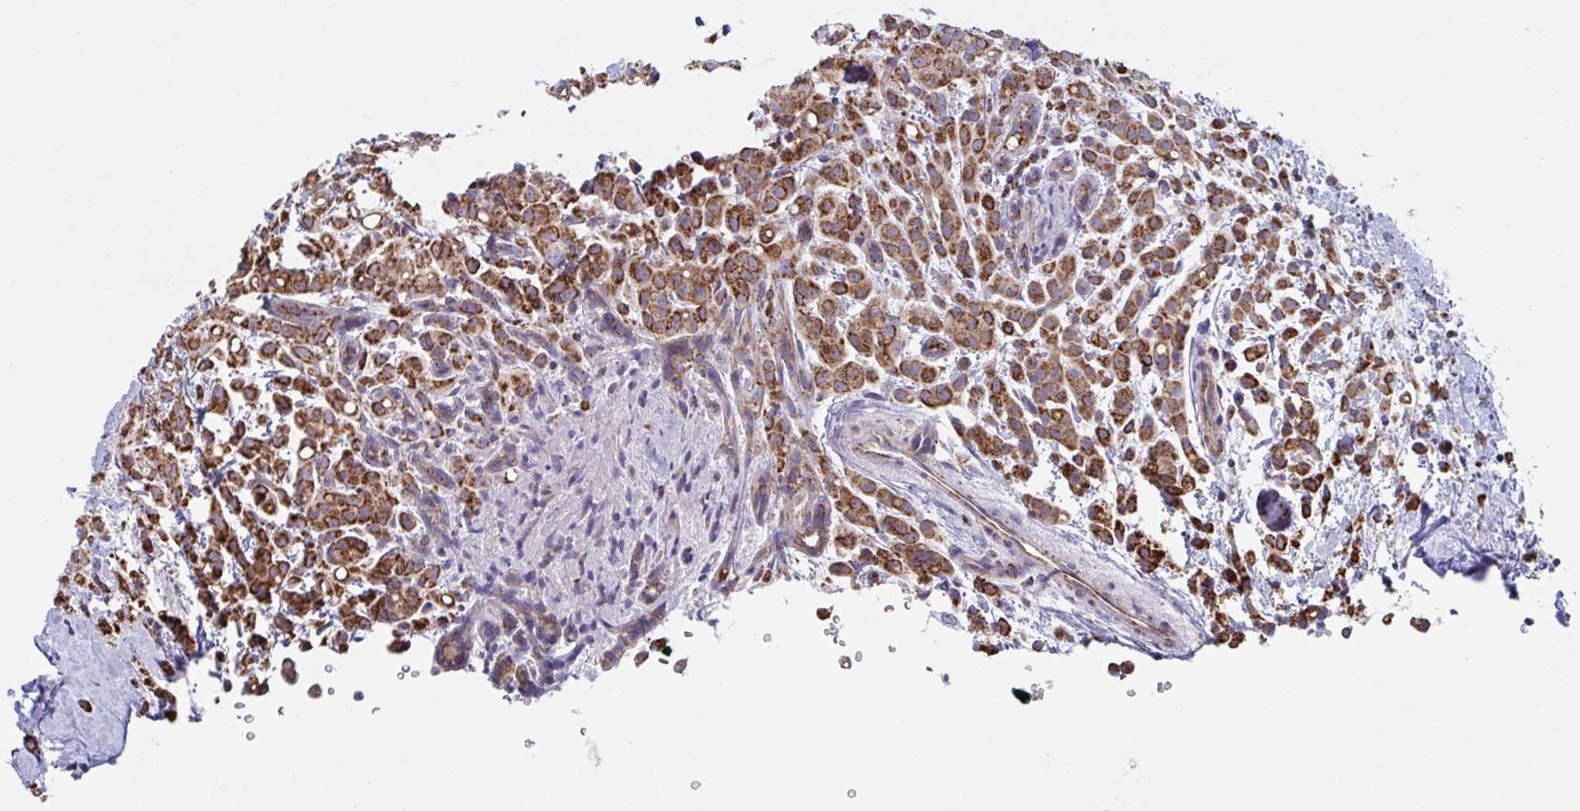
{"staining": {"intensity": "strong", "quantity": ">75%", "location": "cytoplasmic/membranous"}, "tissue": "breast cancer", "cell_type": "Tumor cells", "image_type": "cancer", "snomed": [{"axis": "morphology", "description": "Lobular carcinoma"}, {"axis": "topography", "description": "Breast"}], "caption": "Breast cancer (lobular carcinoma) was stained to show a protein in brown. There is high levels of strong cytoplasmic/membranous positivity in about >75% of tumor cells.", "gene": "BCAT2", "patient": {"sex": "female", "age": 68}}